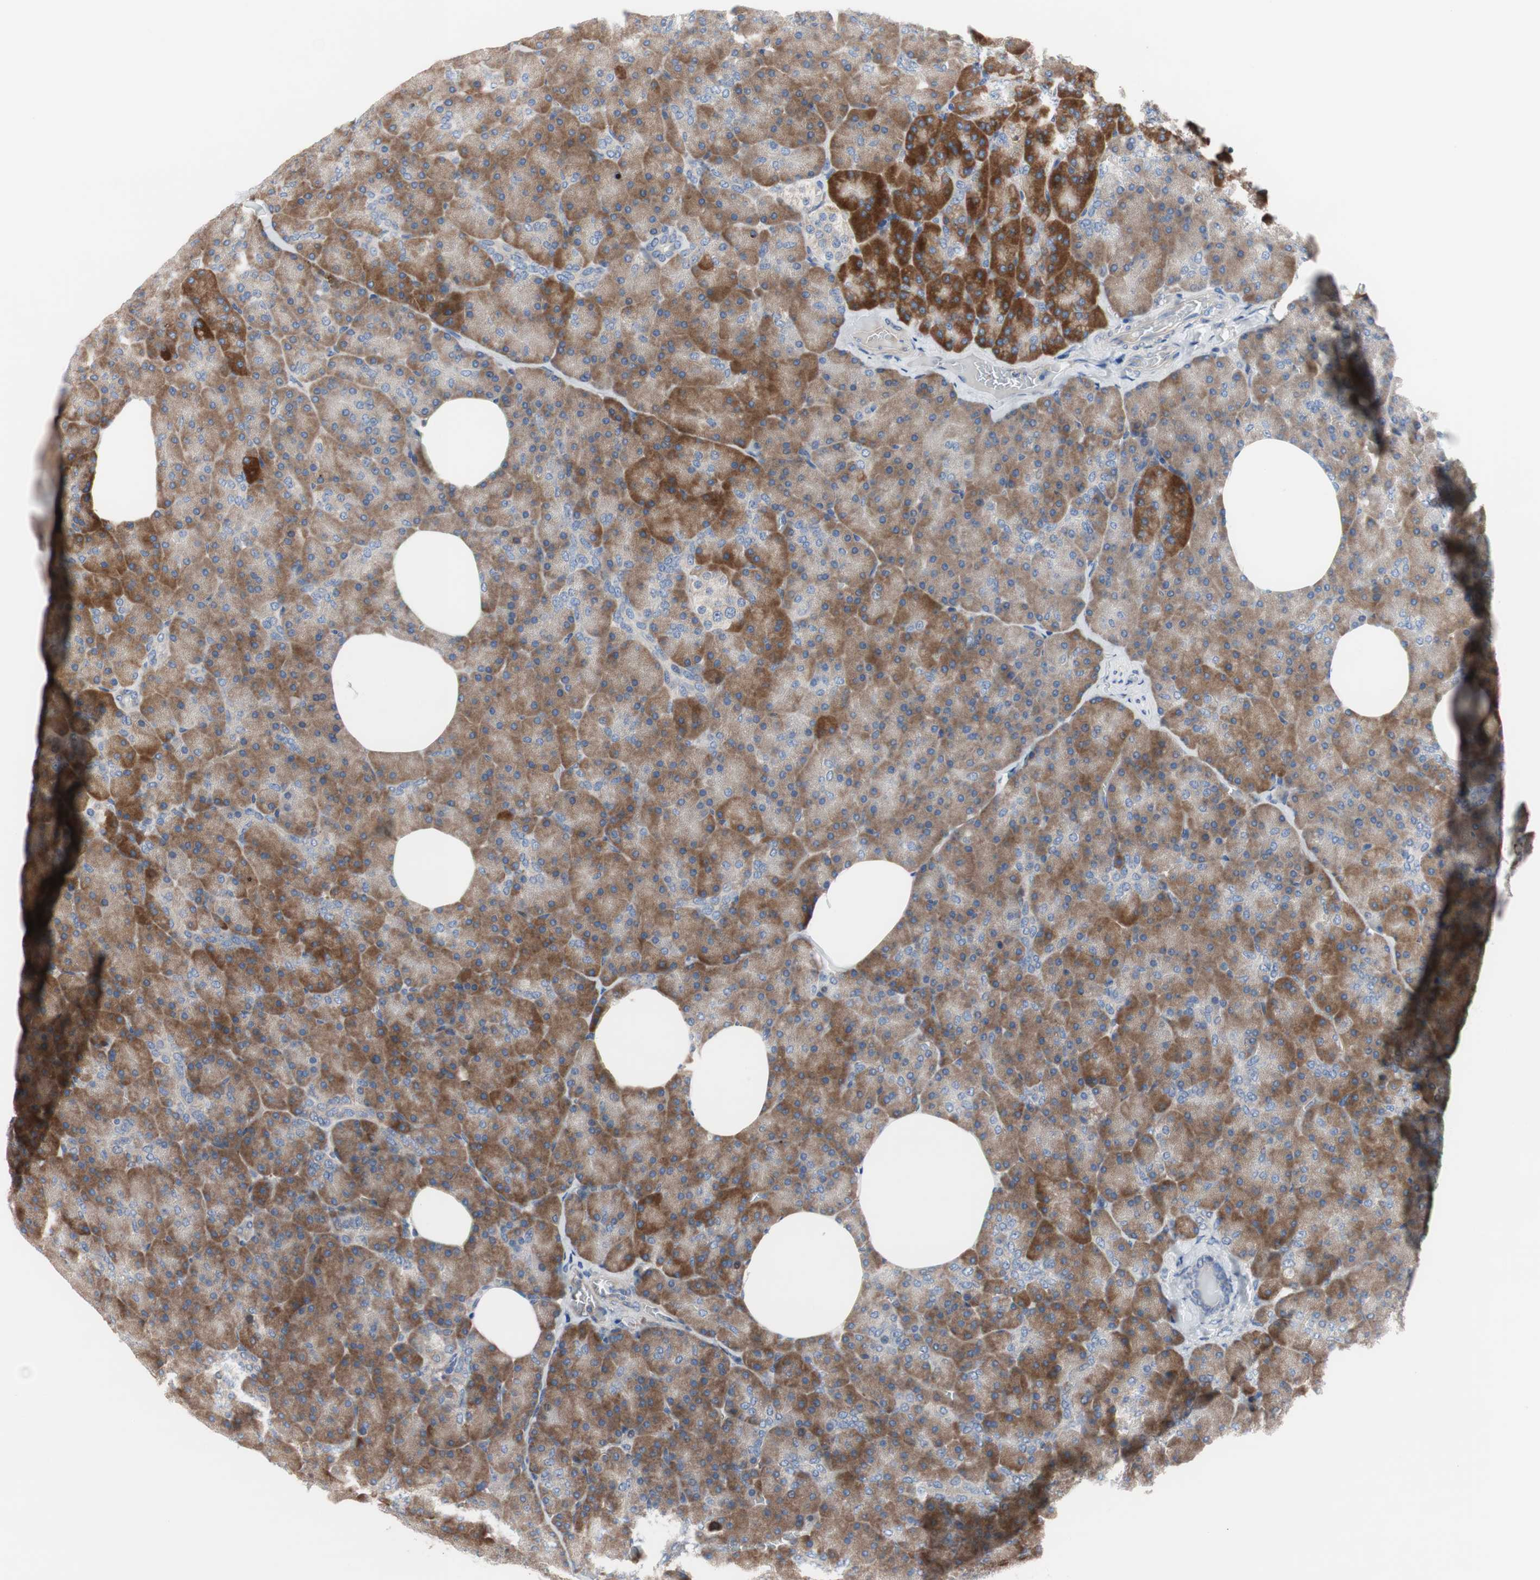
{"staining": {"intensity": "moderate", "quantity": "25%-75%", "location": "cytoplasmic/membranous"}, "tissue": "pancreas", "cell_type": "Exocrine glandular cells", "image_type": "normal", "snomed": [{"axis": "morphology", "description": "Normal tissue, NOS"}, {"axis": "topography", "description": "Pancreas"}], "caption": "Immunohistochemical staining of benign human pancreas exhibits moderate cytoplasmic/membranous protein staining in approximately 25%-75% of exocrine glandular cells.", "gene": "KANSL1", "patient": {"sex": "female", "age": 35}}